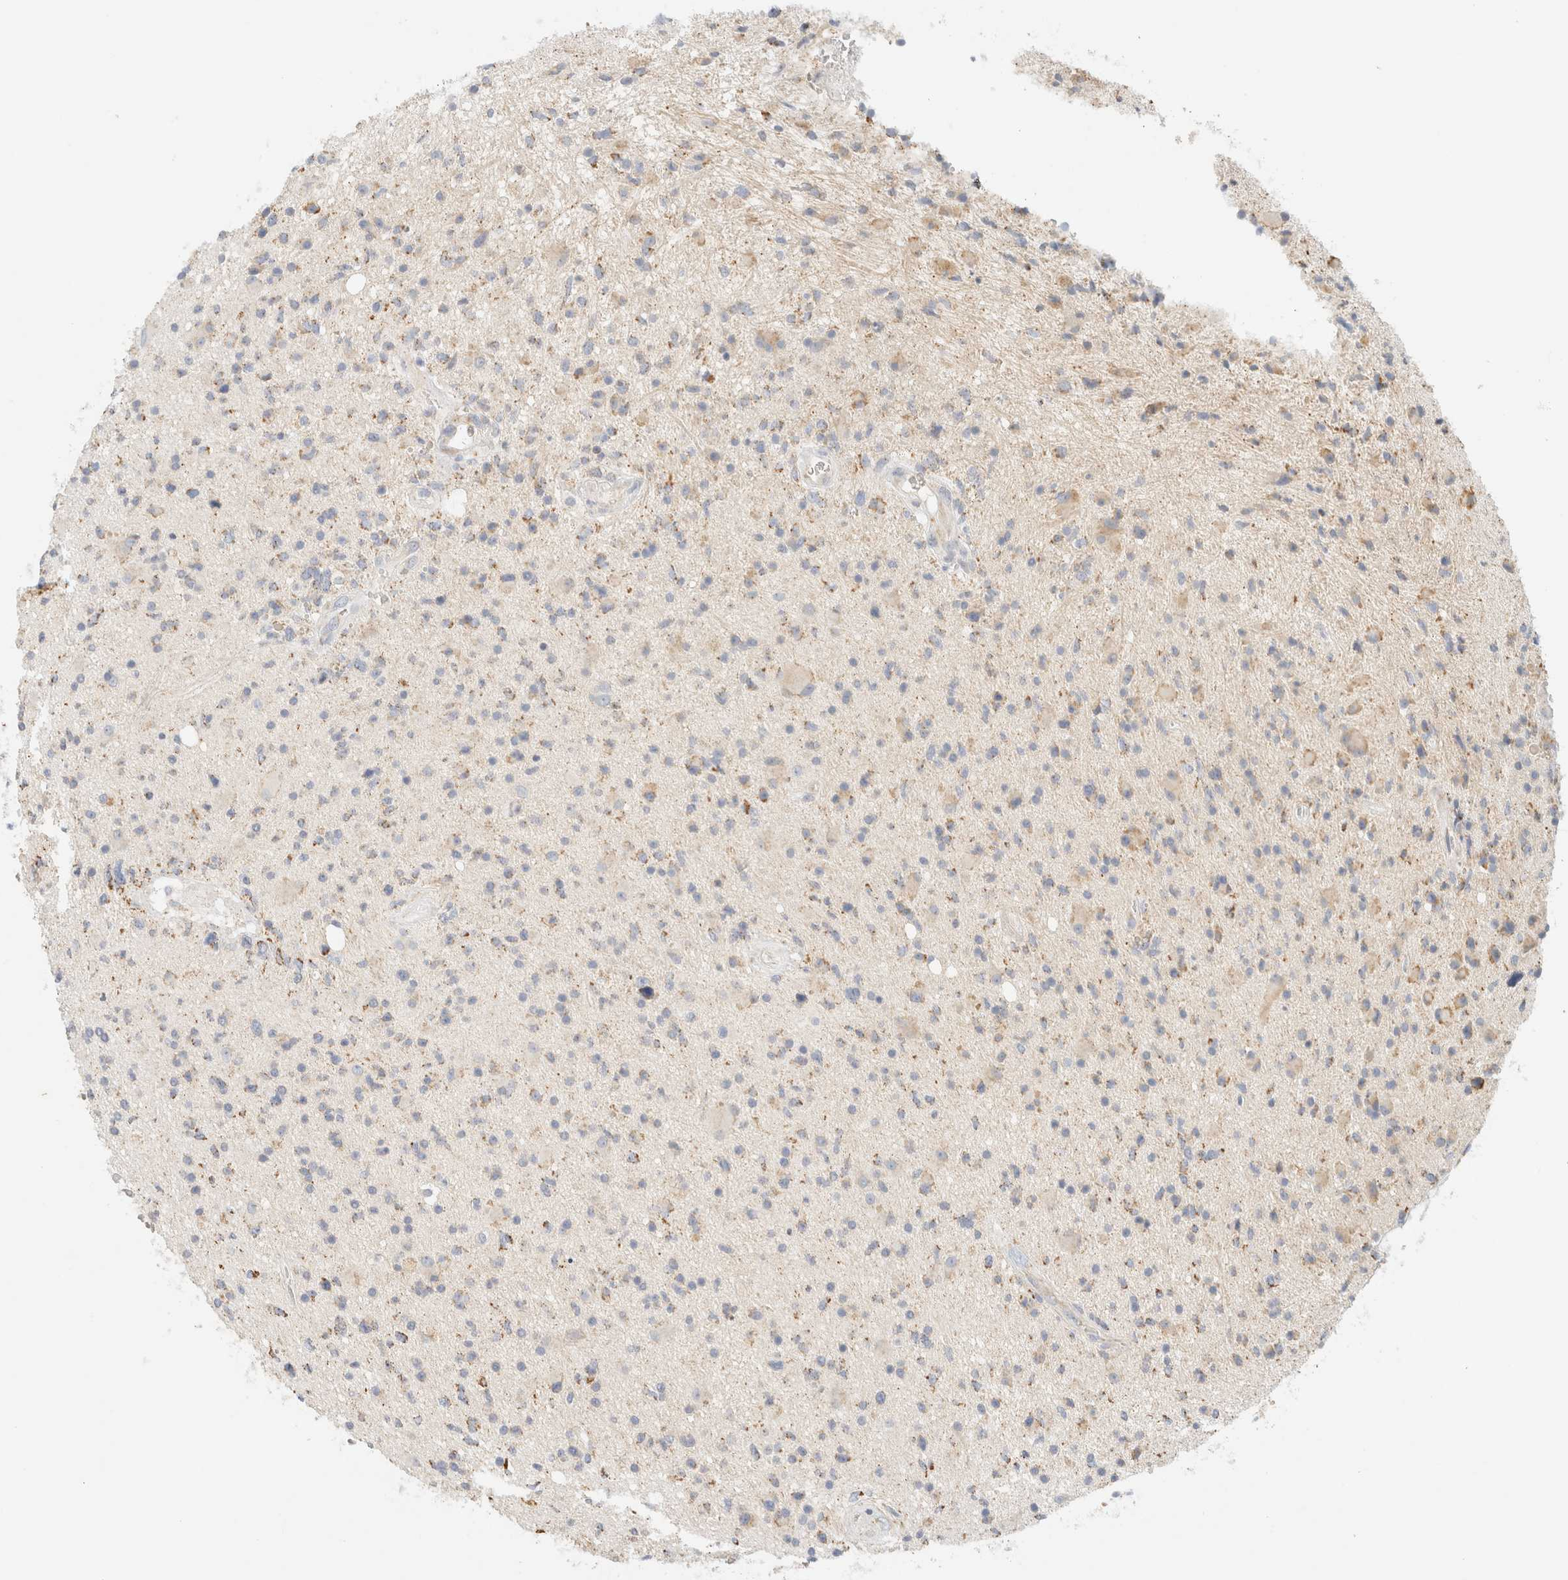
{"staining": {"intensity": "weak", "quantity": "25%-75%", "location": "cytoplasmic/membranous"}, "tissue": "glioma", "cell_type": "Tumor cells", "image_type": "cancer", "snomed": [{"axis": "morphology", "description": "Glioma, malignant, High grade"}, {"axis": "topography", "description": "Brain"}], "caption": "High-power microscopy captured an immunohistochemistry photomicrograph of malignant glioma (high-grade), revealing weak cytoplasmic/membranous expression in approximately 25%-75% of tumor cells.", "gene": "HDHD3", "patient": {"sex": "male", "age": 33}}